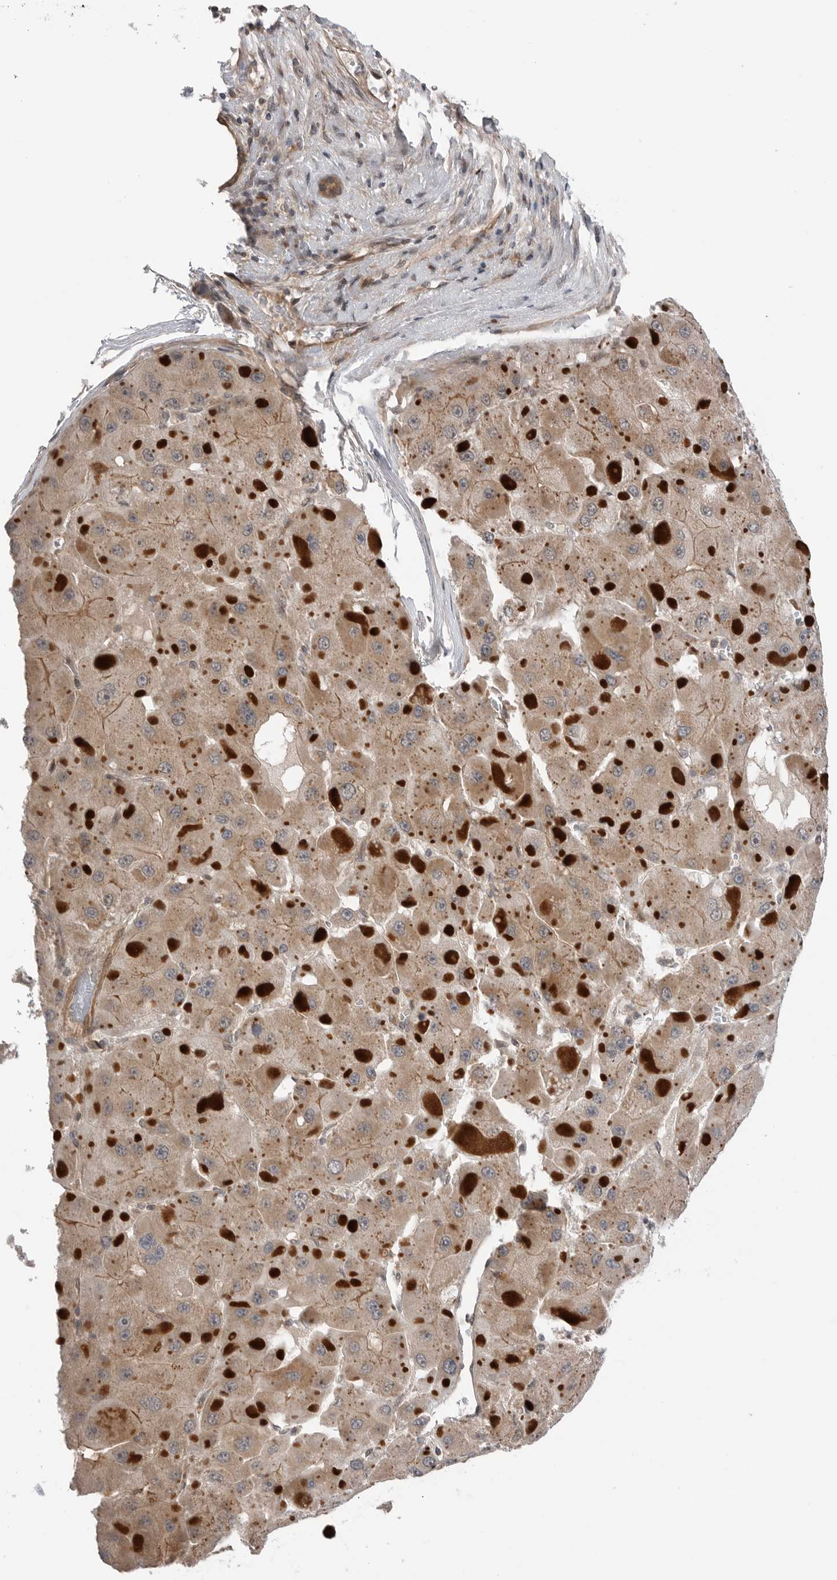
{"staining": {"intensity": "moderate", "quantity": ">75%", "location": "cytoplasmic/membranous"}, "tissue": "liver cancer", "cell_type": "Tumor cells", "image_type": "cancer", "snomed": [{"axis": "morphology", "description": "Carcinoma, Hepatocellular, NOS"}, {"axis": "topography", "description": "Liver"}], "caption": "Protein positivity by immunohistochemistry demonstrates moderate cytoplasmic/membranous positivity in approximately >75% of tumor cells in hepatocellular carcinoma (liver).", "gene": "PEAK1", "patient": {"sex": "female", "age": 73}}